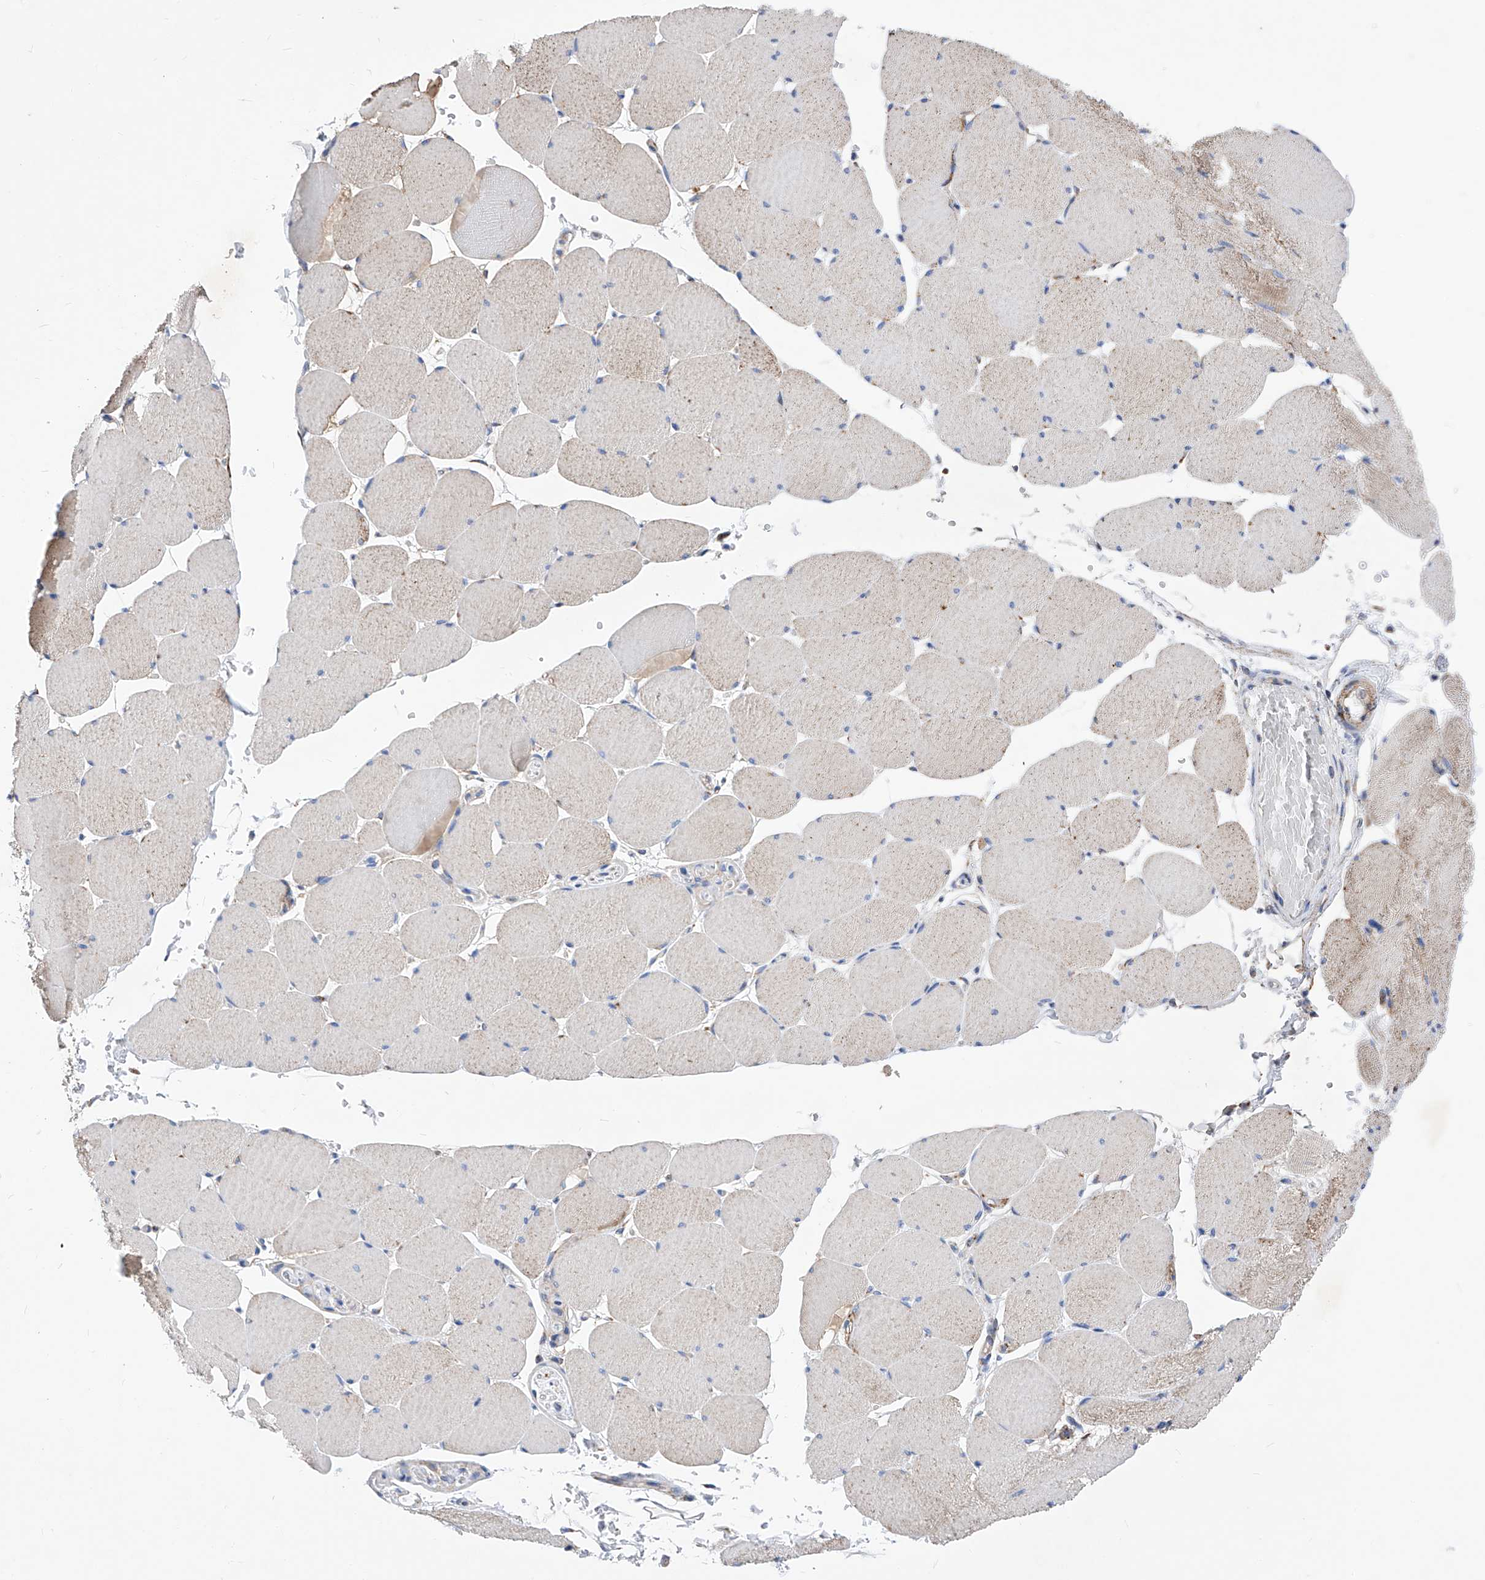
{"staining": {"intensity": "weak", "quantity": "<25%", "location": "cytoplasmic/membranous"}, "tissue": "skeletal muscle", "cell_type": "Myocytes", "image_type": "normal", "snomed": [{"axis": "morphology", "description": "Normal tissue, NOS"}, {"axis": "topography", "description": "Skeletal muscle"}, {"axis": "topography", "description": "Head-Neck"}], "caption": "Photomicrograph shows no significant protein expression in myocytes of normal skeletal muscle.", "gene": "HRNR", "patient": {"sex": "male", "age": 66}}